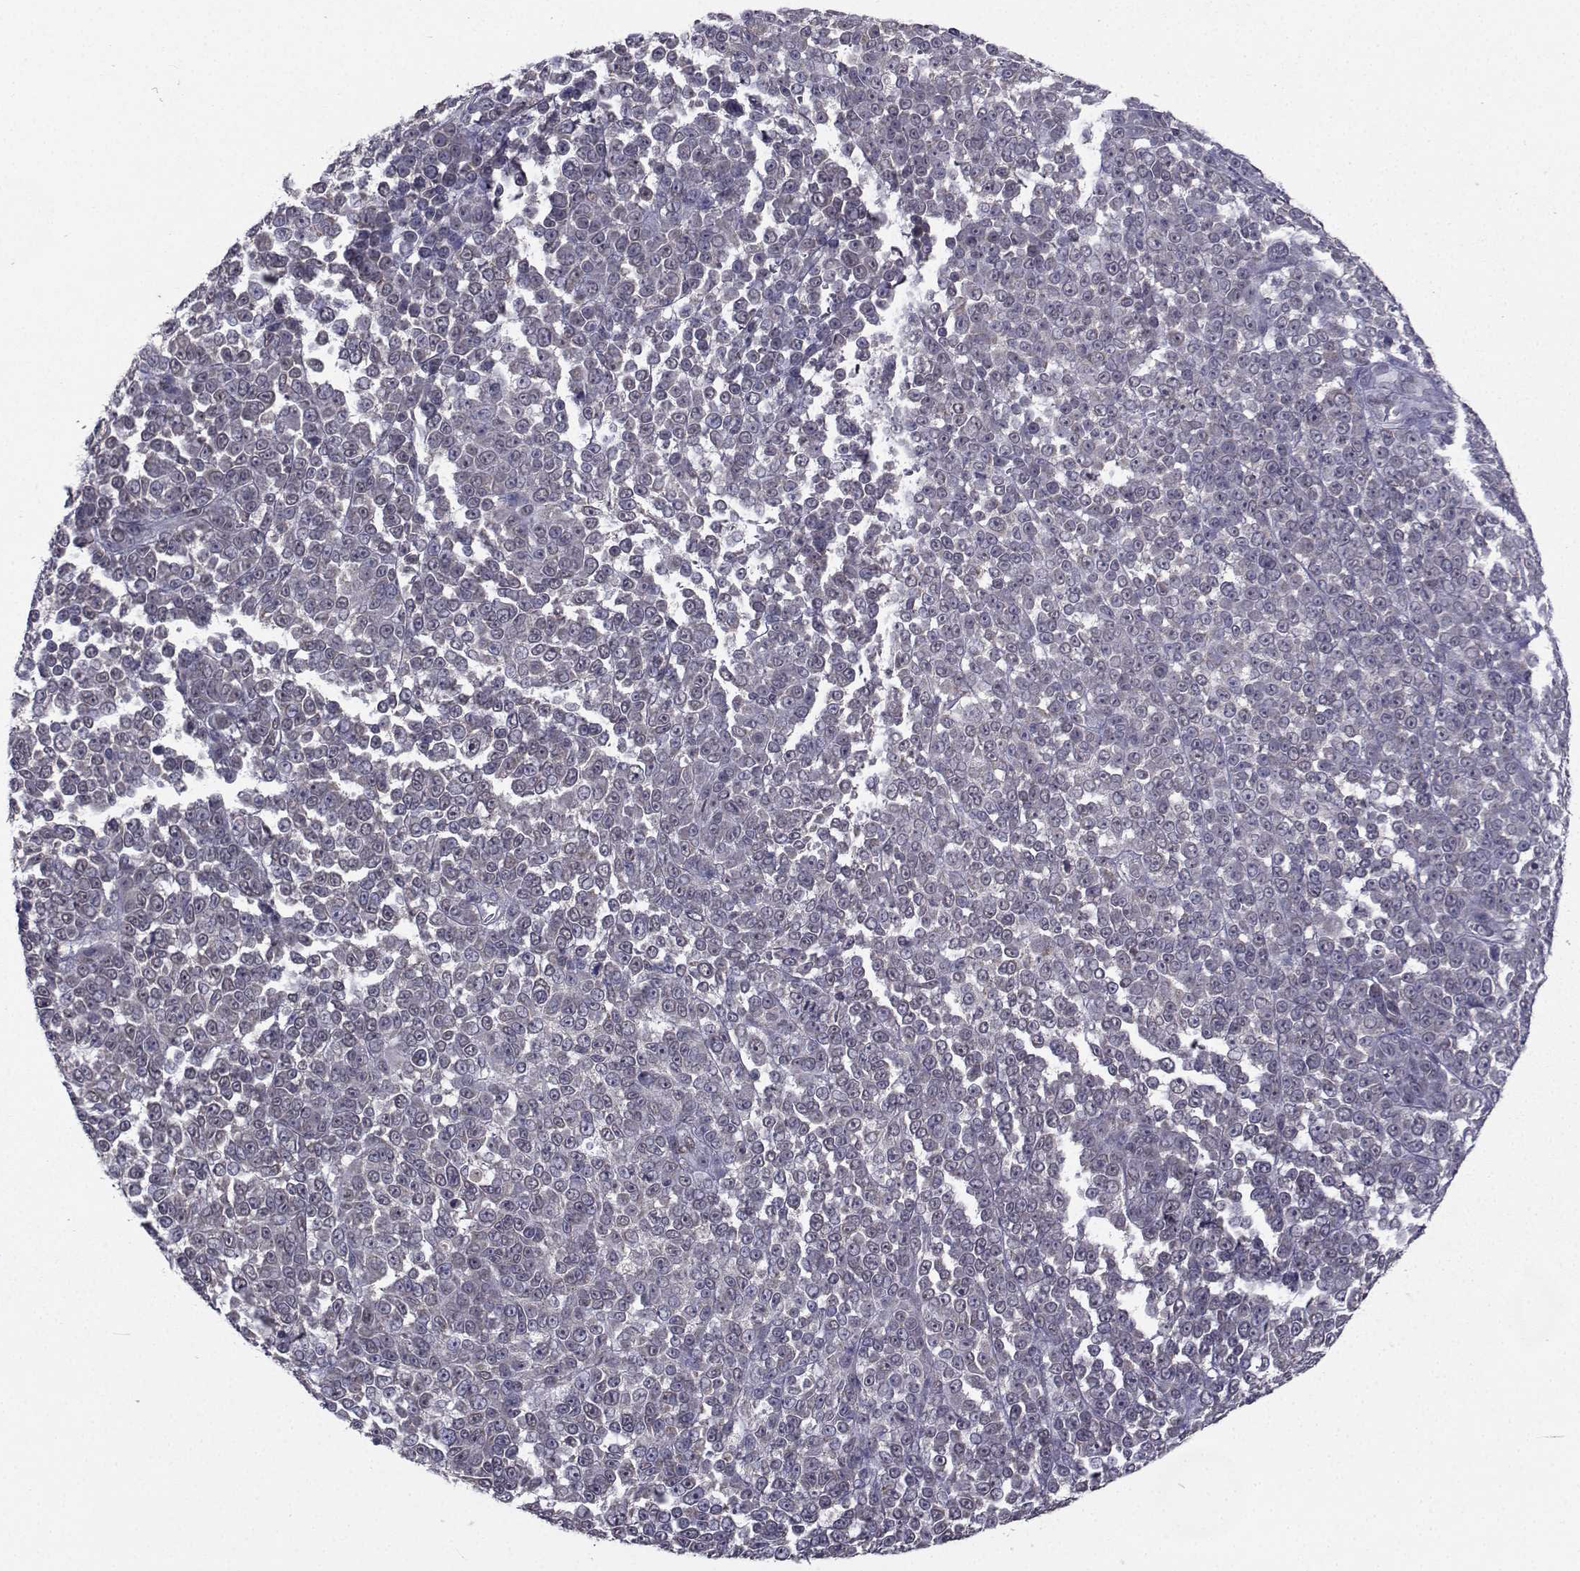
{"staining": {"intensity": "negative", "quantity": "none", "location": "none"}, "tissue": "melanoma", "cell_type": "Tumor cells", "image_type": "cancer", "snomed": [{"axis": "morphology", "description": "Malignant melanoma, NOS"}, {"axis": "topography", "description": "Skin"}], "caption": "There is no significant positivity in tumor cells of melanoma.", "gene": "CYP2S1", "patient": {"sex": "female", "age": 95}}